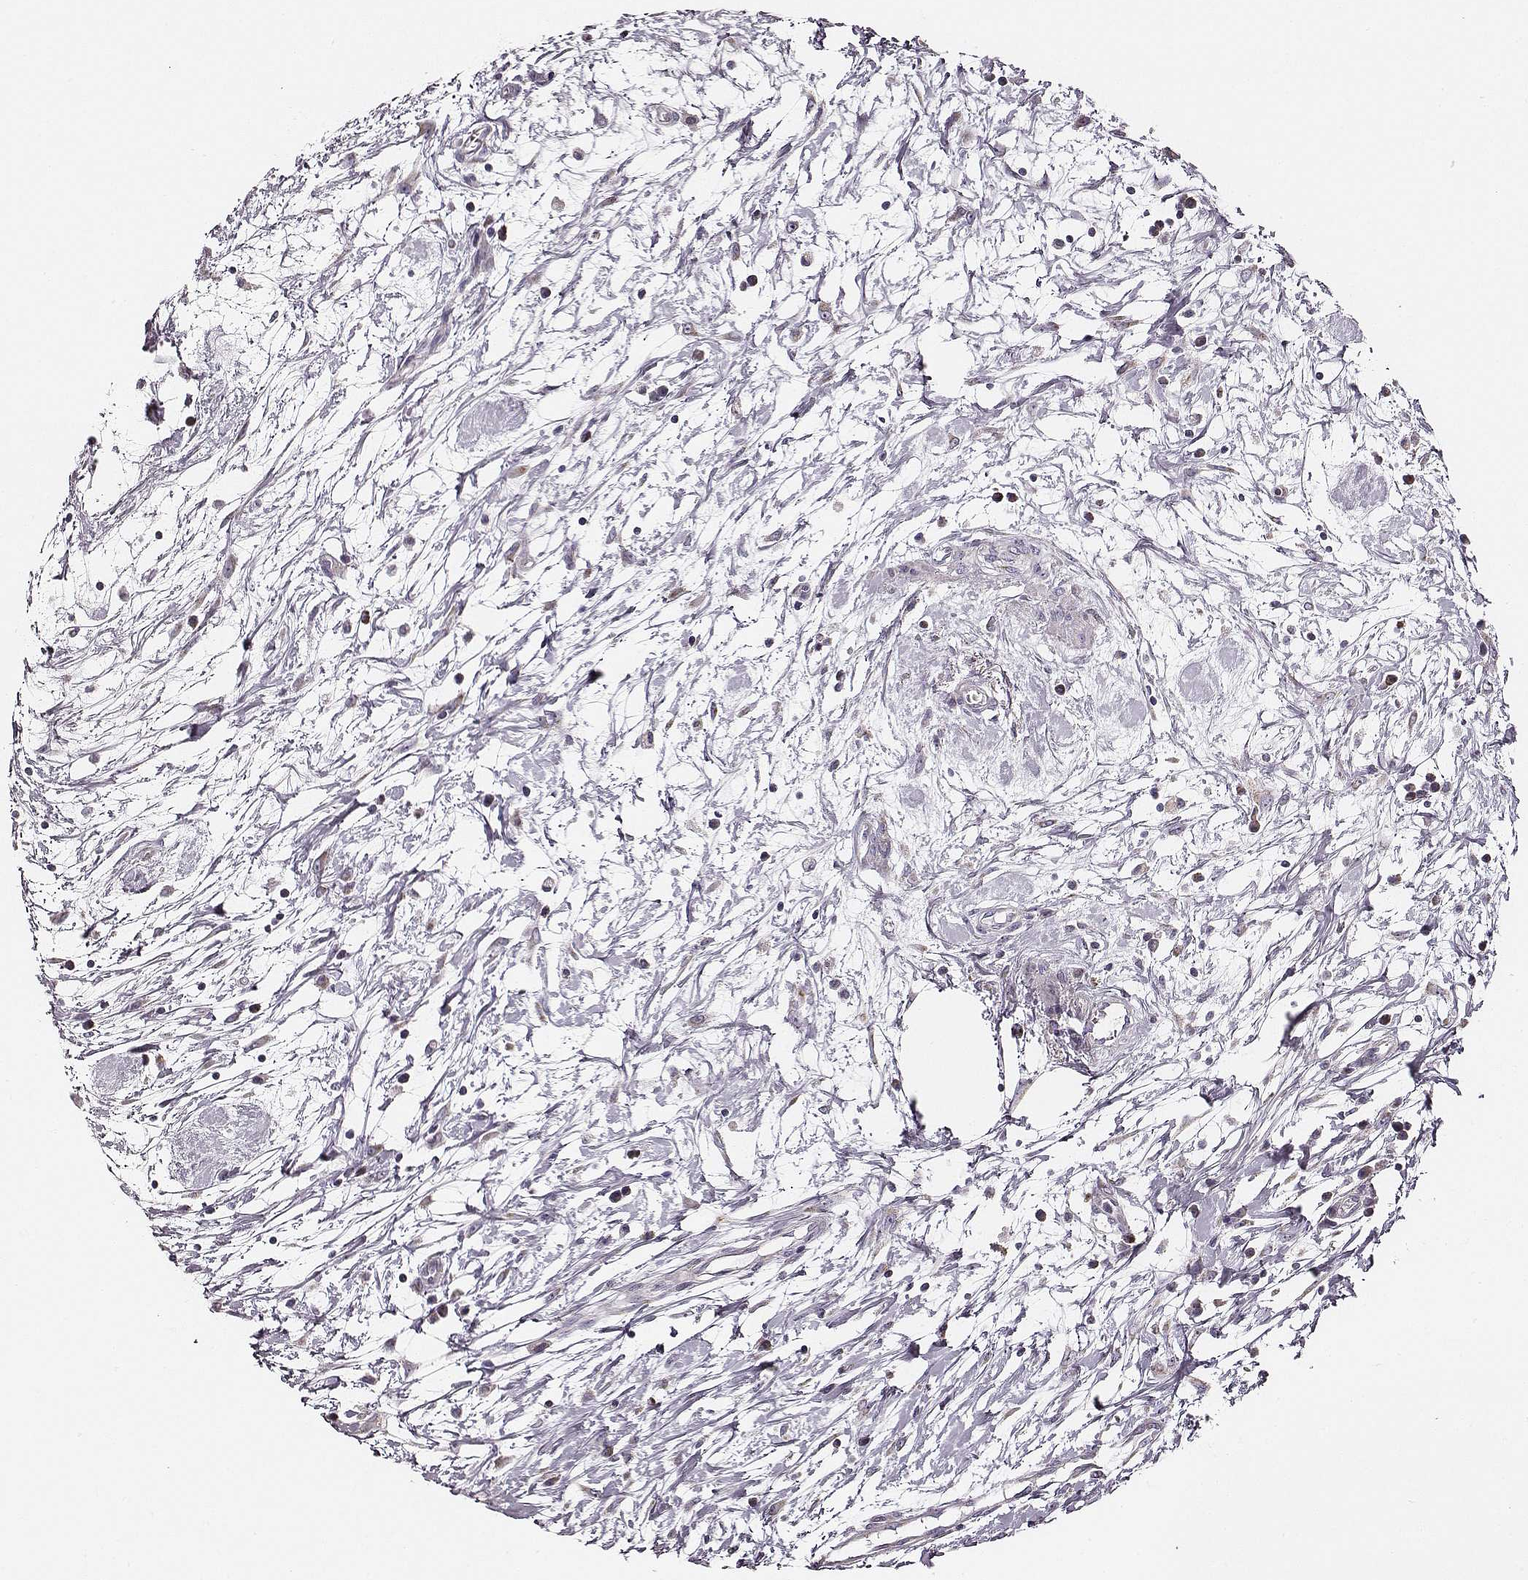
{"staining": {"intensity": "negative", "quantity": "none", "location": "none"}, "tissue": "testis cancer", "cell_type": "Tumor cells", "image_type": "cancer", "snomed": [{"axis": "morphology", "description": "Carcinoma, Embryonal, NOS"}, {"axis": "morphology", "description": "Teratoma, malignant, NOS"}, {"axis": "topography", "description": "Testis"}], "caption": "Immunohistochemistry (IHC) micrograph of neoplastic tissue: testis cancer stained with DAB (3,3'-diaminobenzidine) demonstrates no significant protein expression in tumor cells. The staining is performed using DAB (3,3'-diaminobenzidine) brown chromogen with nuclei counter-stained in using hematoxylin.", "gene": "UBL4B", "patient": {"sex": "male", "age": 44}}